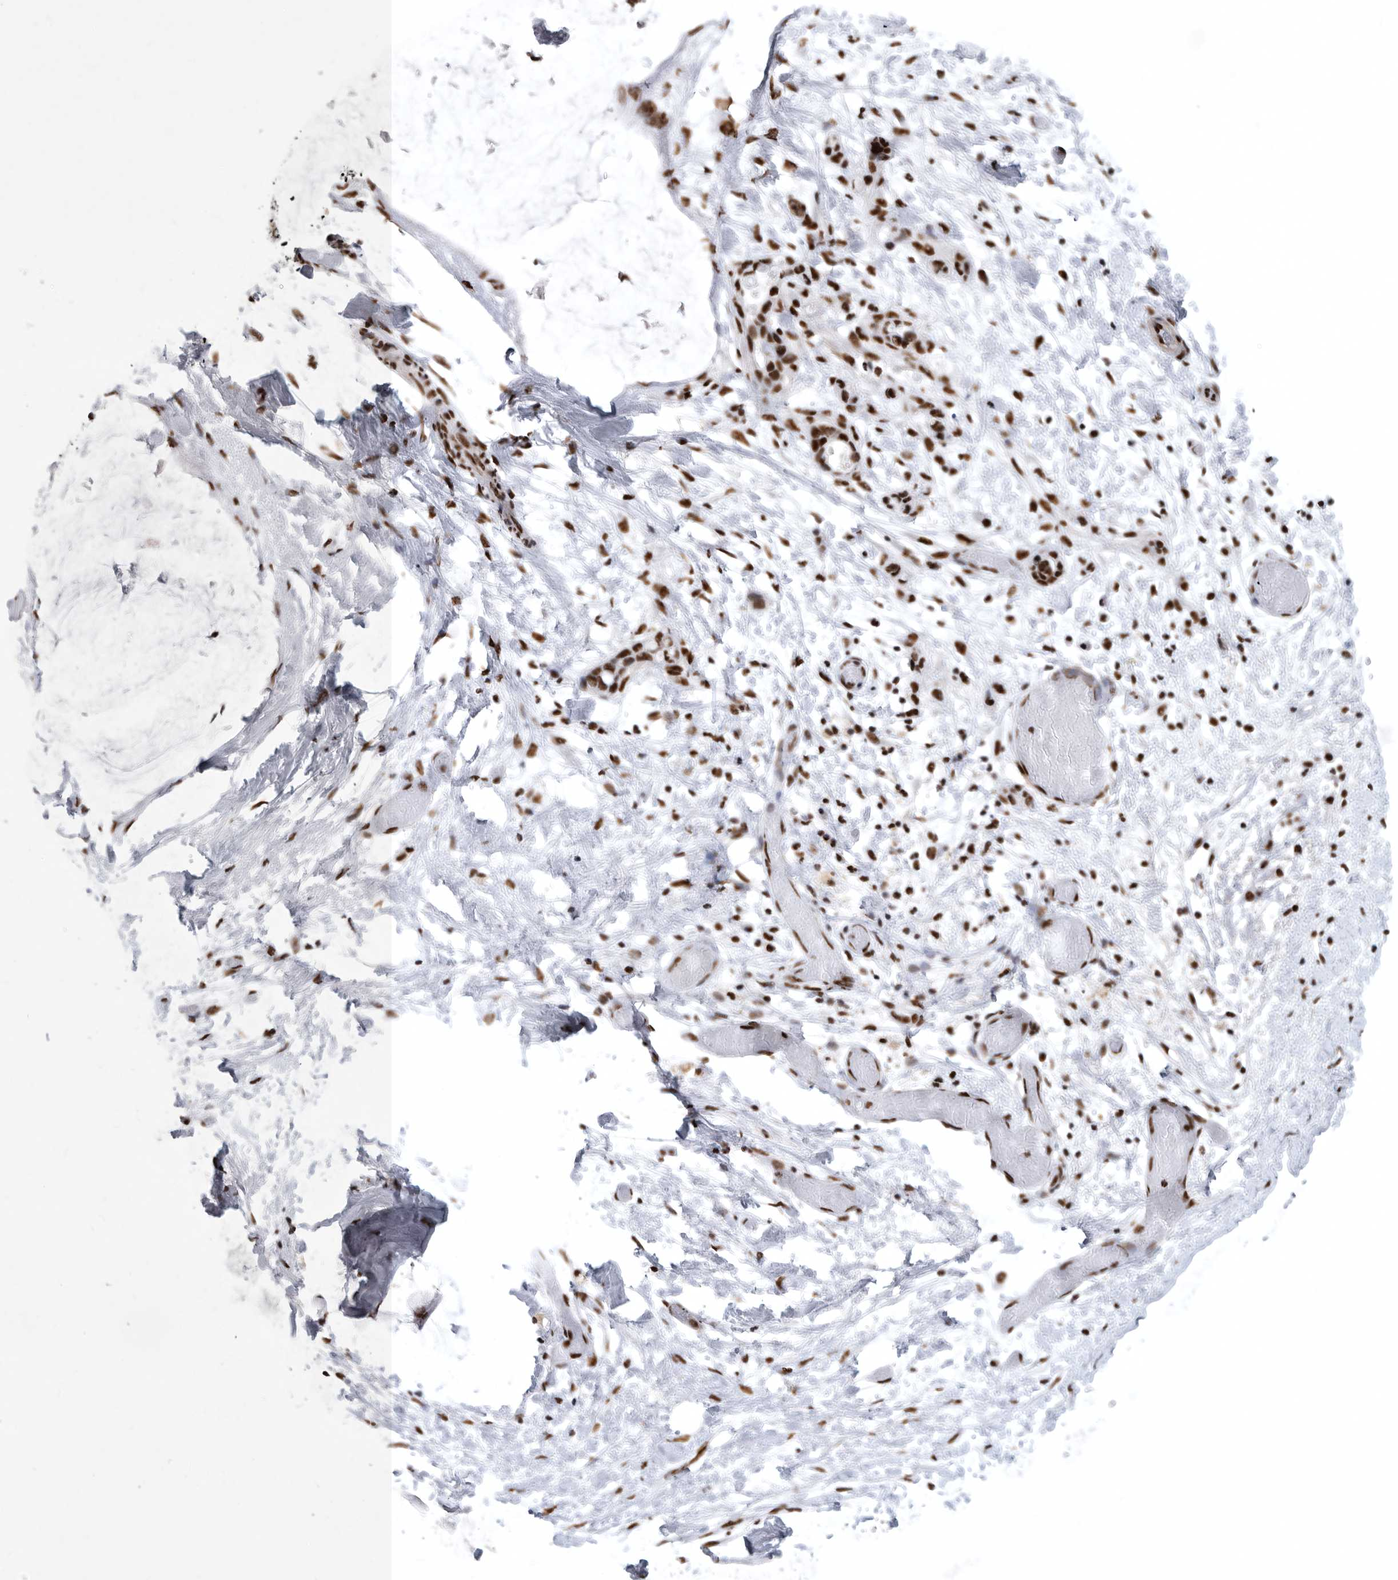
{"staining": {"intensity": "strong", "quantity": ">75%", "location": "nuclear"}, "tissue": "ovarian cancer", "cell_type": "Tumor cells", "image_type": "cancer", "snomed": [{"axis": "morphology", "description": "Cystadenocarcinoma, mucinous, NOS"}, {"axis": "topography", "description": "Ovary"}], "caption": "Tumor cells demonstrate strong nuclear expression in approximately >75% of cells in ovarian mucinous cystadenocarcinoma. The protein of interest is stained brown, and the nuclei are stained in blue (DAB (3,3'-diaminobenzidine) IHC with brightfield microscopy, high magnification).", "gene": "BCLAF1", "patient": {"sex": "female", "age": 39}}